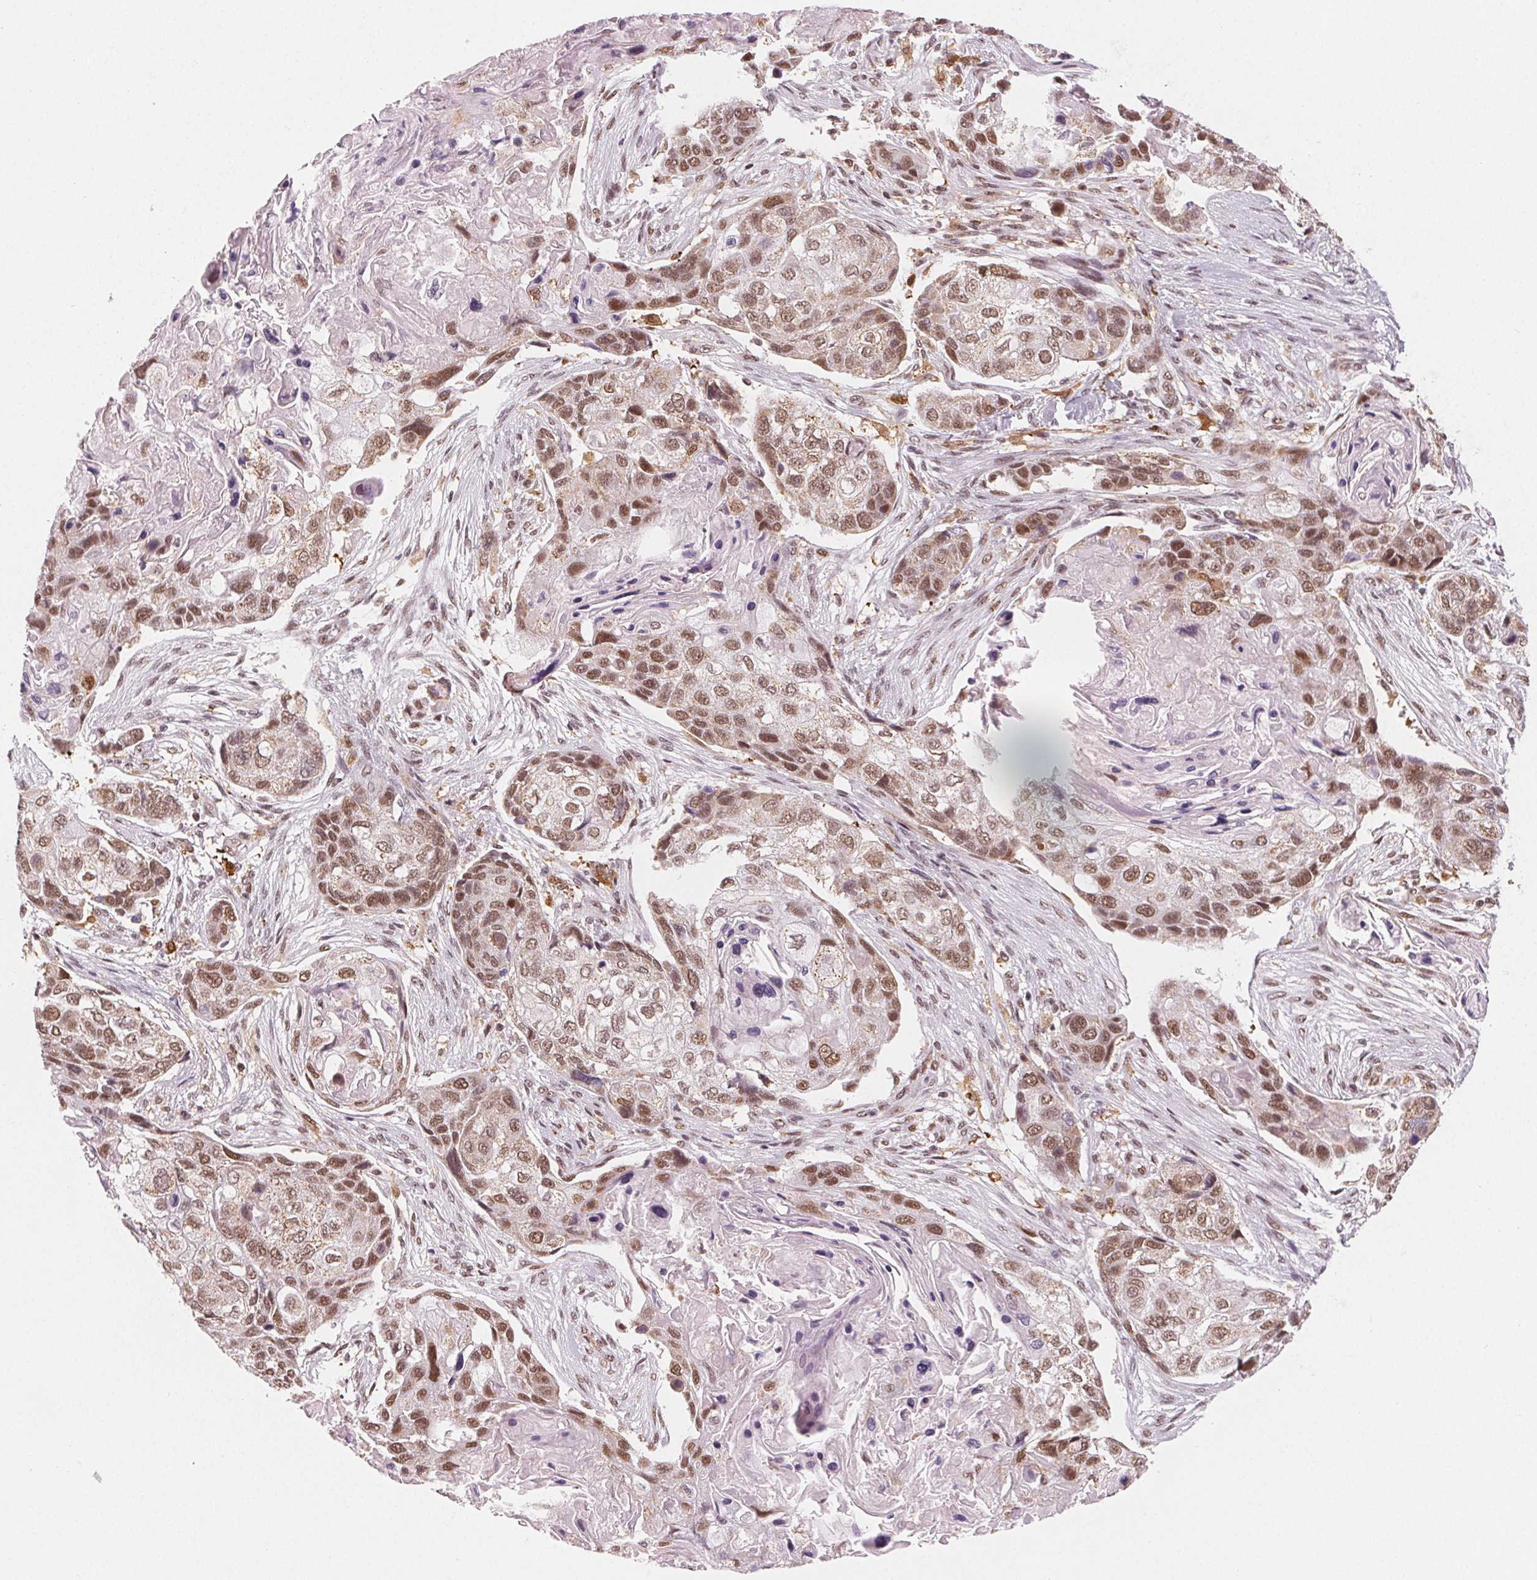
{"staining": {"intensity": "moderate", "quantity": ">75%", "location": "nuclear"}, "tissue": "lung cancer", "cell_type": "Tumor cells", "image_type": "cancer", "snomed": [{"axis": "morphology", "description": "Squamous cell carcinoma, NOS"}, {"axis": "topography", "description": "Lung"}], "caption": "Immunohistochemistry (IHC) photomicrograph of neoplastic tissue: human lung cancer (squamous cell carcinoma) stained using IHC displays medium levels of moderate protein expression localized specifically in the nuclear of tumor cells, appearing as a nuclear brown color.", "gene": "DPM2", "patient": {"sex": "male", "age": 69}}